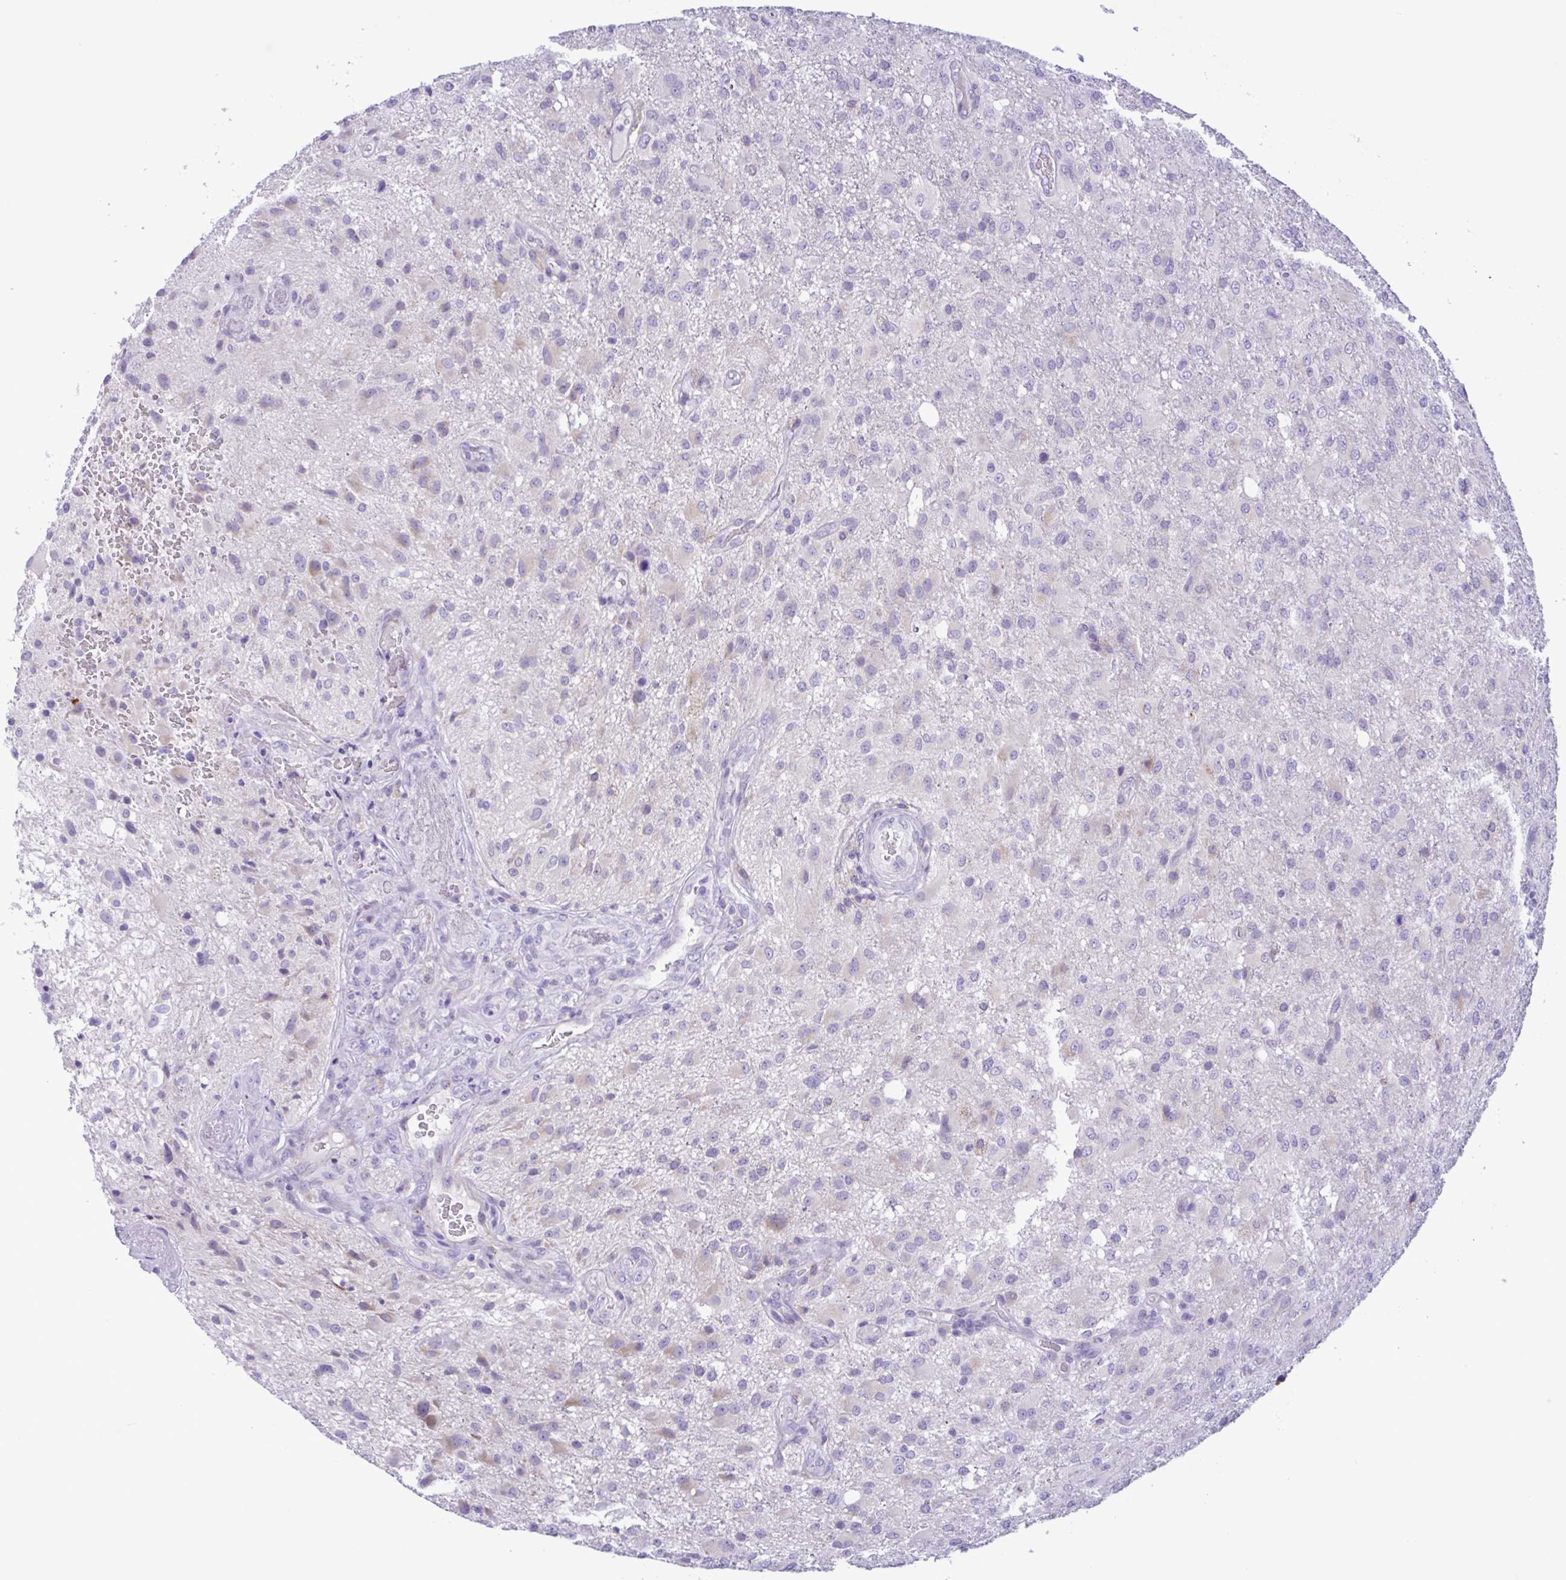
{"staining": {"intensity": "weak", "quantity": "<25%", "location": "cytoplasmic/membranous"}, "tissue": "glioma", "cell_type": "Tumor cells", "image_type": "cancer", "snomed": [{"axis": "morphology", "description": "Glioma, malignant, High grade"}, {"axis": "topography", "description": "Brain"}], "caption": "This is an immunohistochemistry micrograph of malignant glioma (high-grade). There is no staining in tumor cells.", "gene": "SREBF1", "patient": {"sex": "male", "age": 53}}